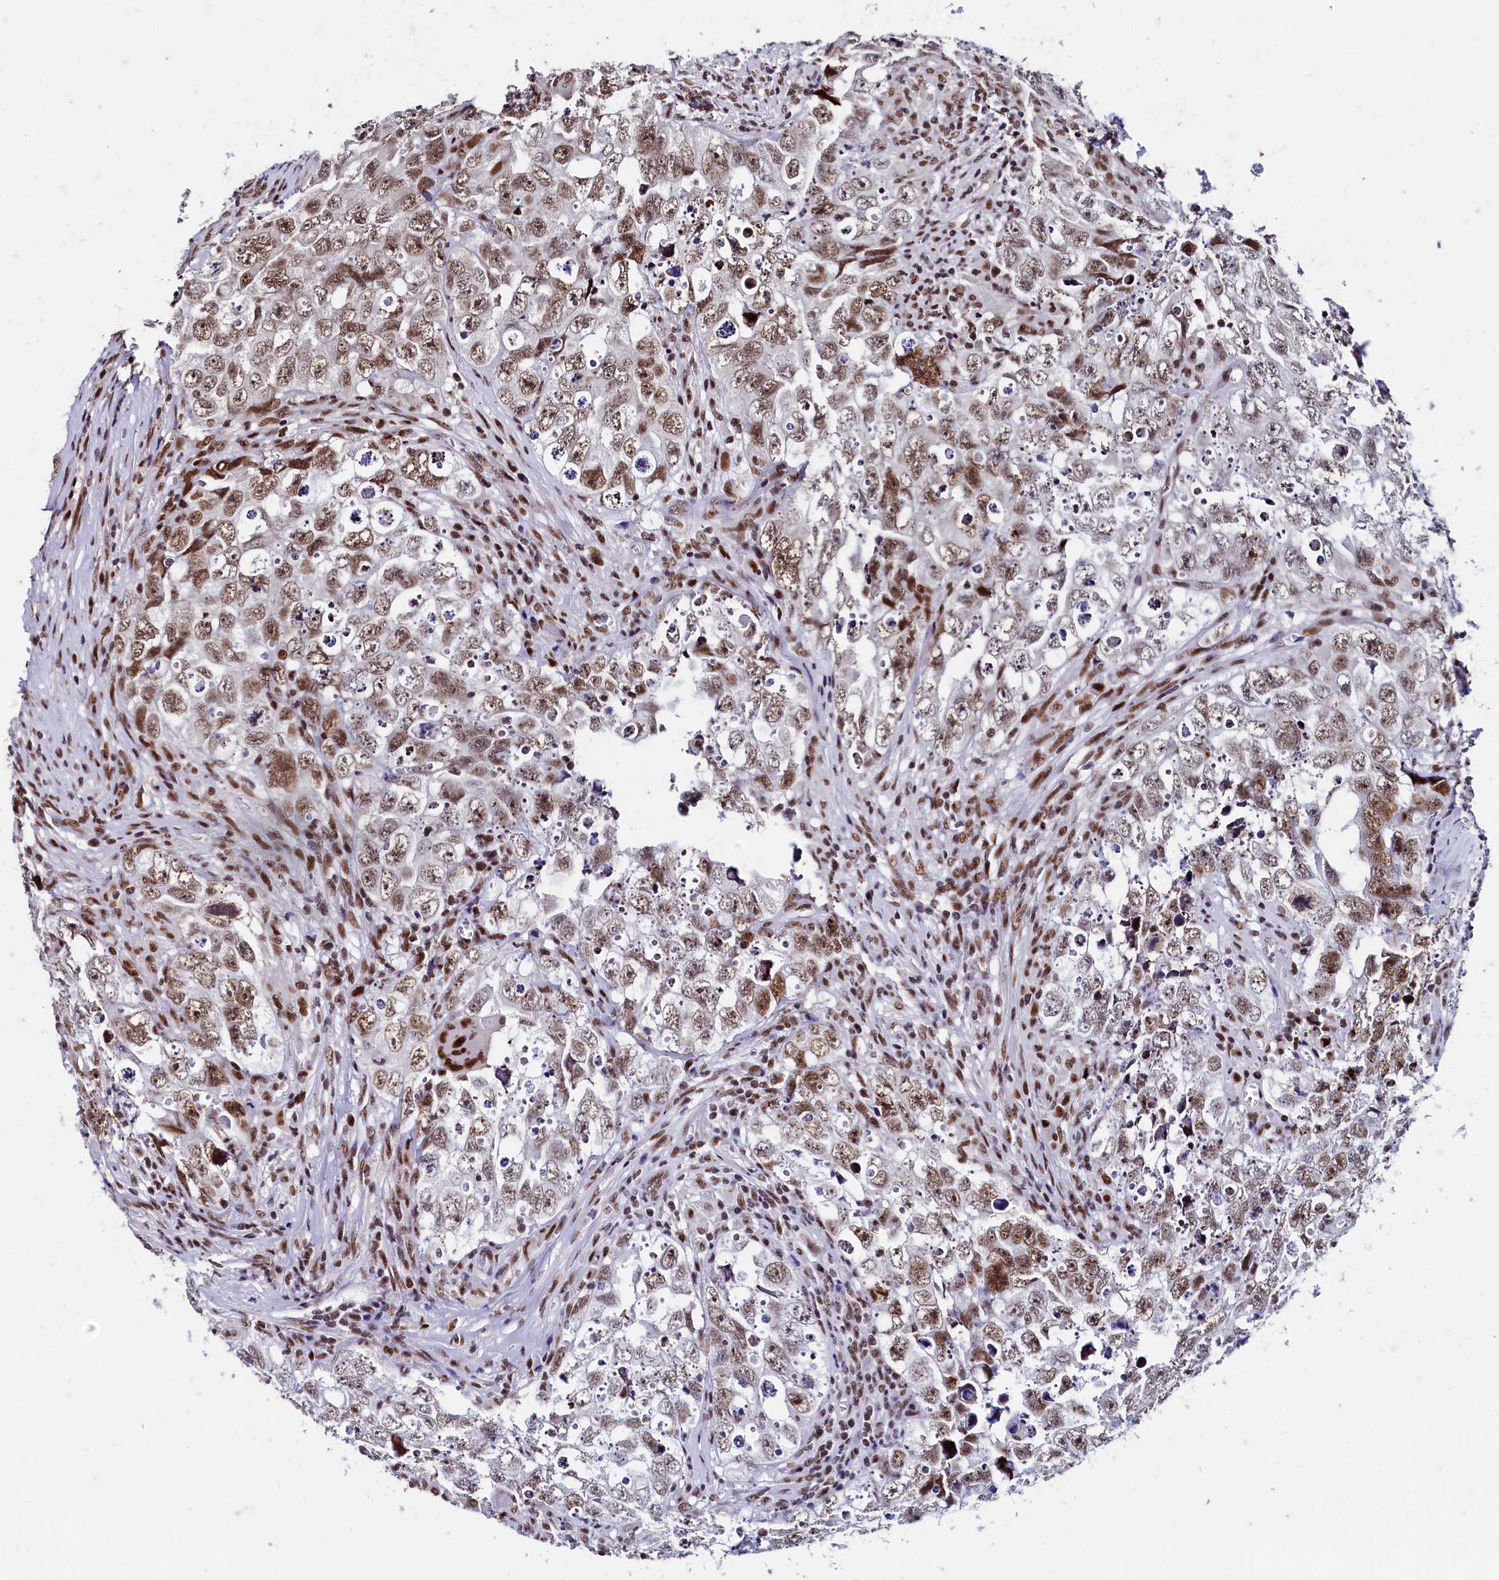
{"staining": {"intensity": "moderate", "quantity": ">75%", "location": "nuclear"}, "tissue": "testis cancer", "cell_type": "Tumor cells", "image_type": "cancer", "snomed": [{"axis": "morphology", "description": "Seminoma, NOS"}, {"axis": "morphology", "description": "Carcinoma, Embryonal, NOS"}, {"axis": "topography", "description": "Testis"}], "caption": "A high-resolution image shows IHC staining of testis cancer, which shows moderate nuclear expression in about >75% of tumor cells. Using DAB (brown) and hematoxylin (blue) stains, captured at high magnification using brightfield microscopy.", "gene": "CPSF7", "patient": {"sex": "male", "age": 43}}